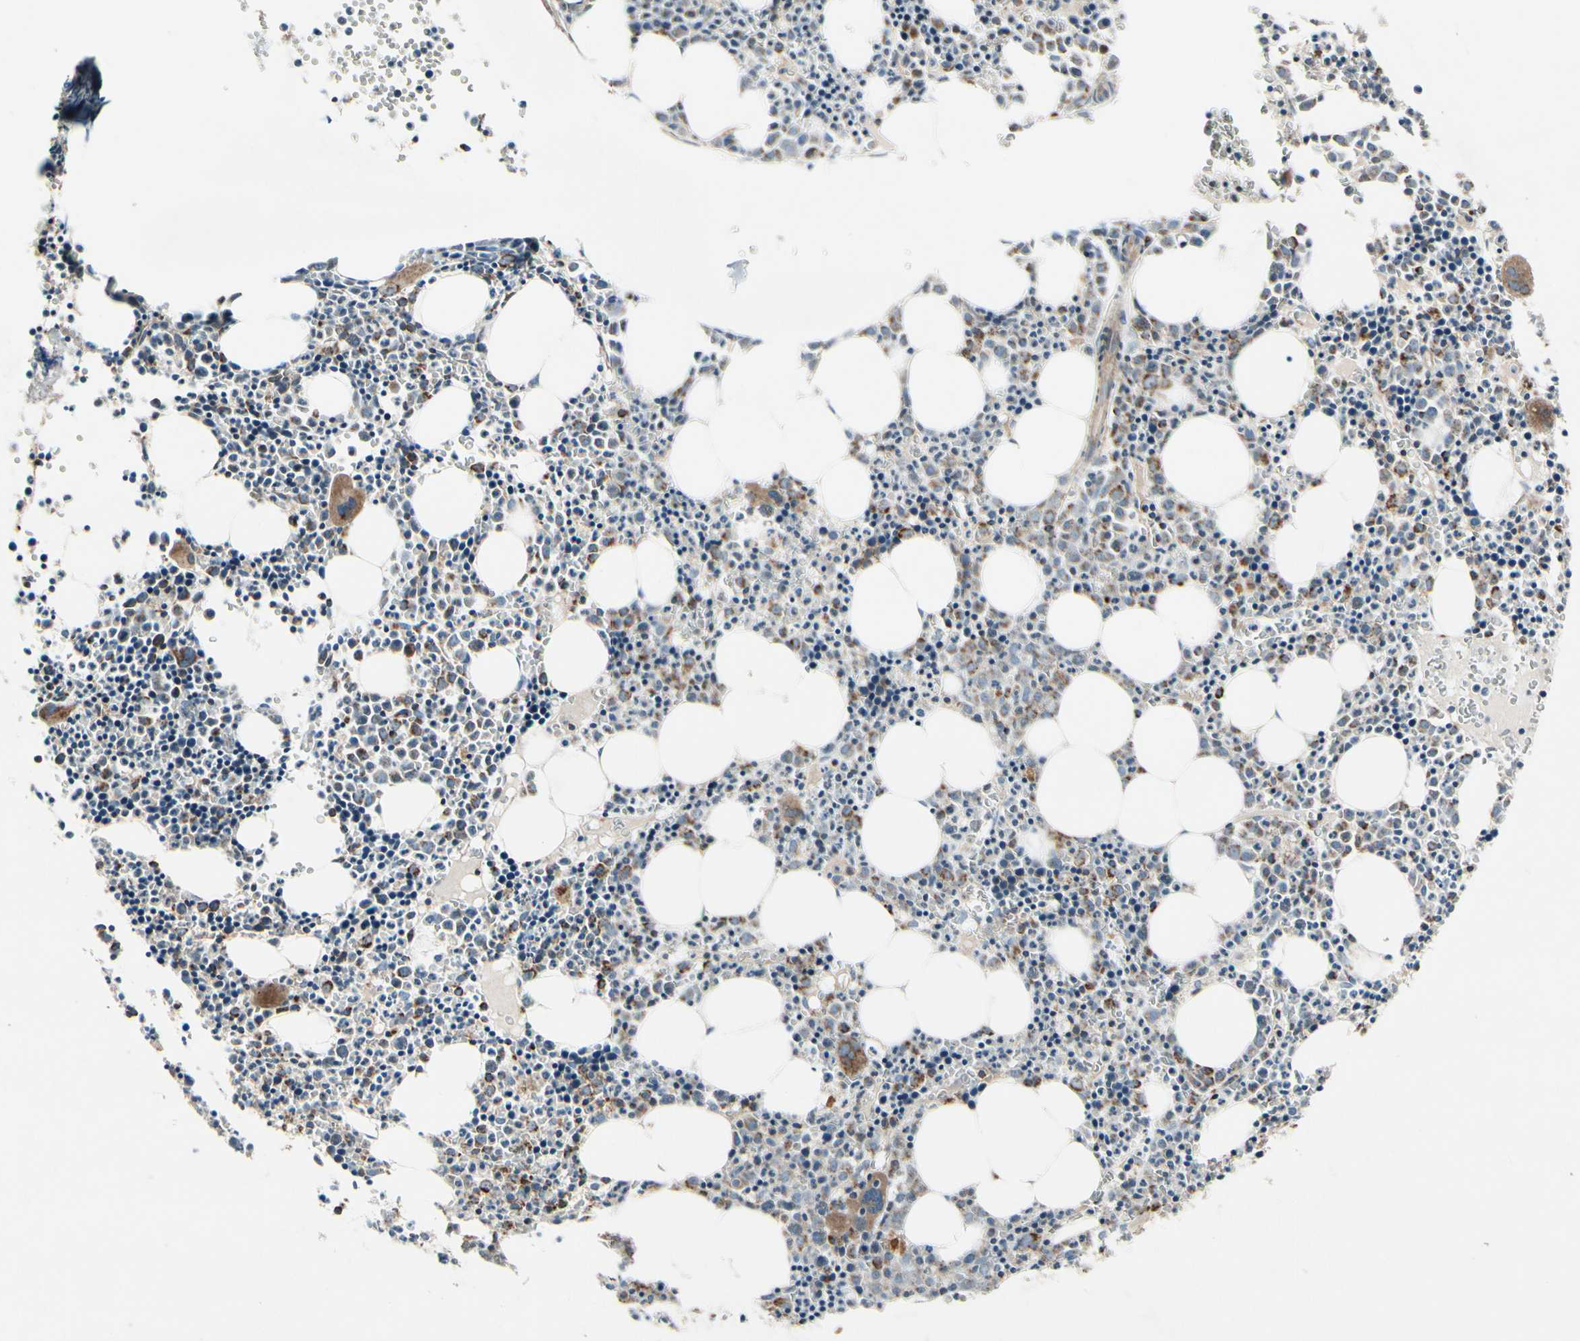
{"staining": {"intensity": "weak", "quantity": "25%-75%", "location": "cytoplasmic/membranous"}, "tissue": "bone marrow", "cell_type": "Hematopoietic cells", "image_type": "normal", "snomed": [{"axis": "morphology", "description": "Normal tissue, NOS"}, {"axis": "morphology", "description": "Inflammation, NOS"}, {"axis": "topography", "description": "Bone marrow"}], "caption": "Bone marrow stained with DAB IHC displays low levels of weak cytoplasmic/membranous positivity in approximately 25%-75% of hematopoietic cells. (brown staining indicates protein expression, while blue staining denotes nuclei).", "gene": "CPT1A", "patient": {"sex": "female", "age": 17}}